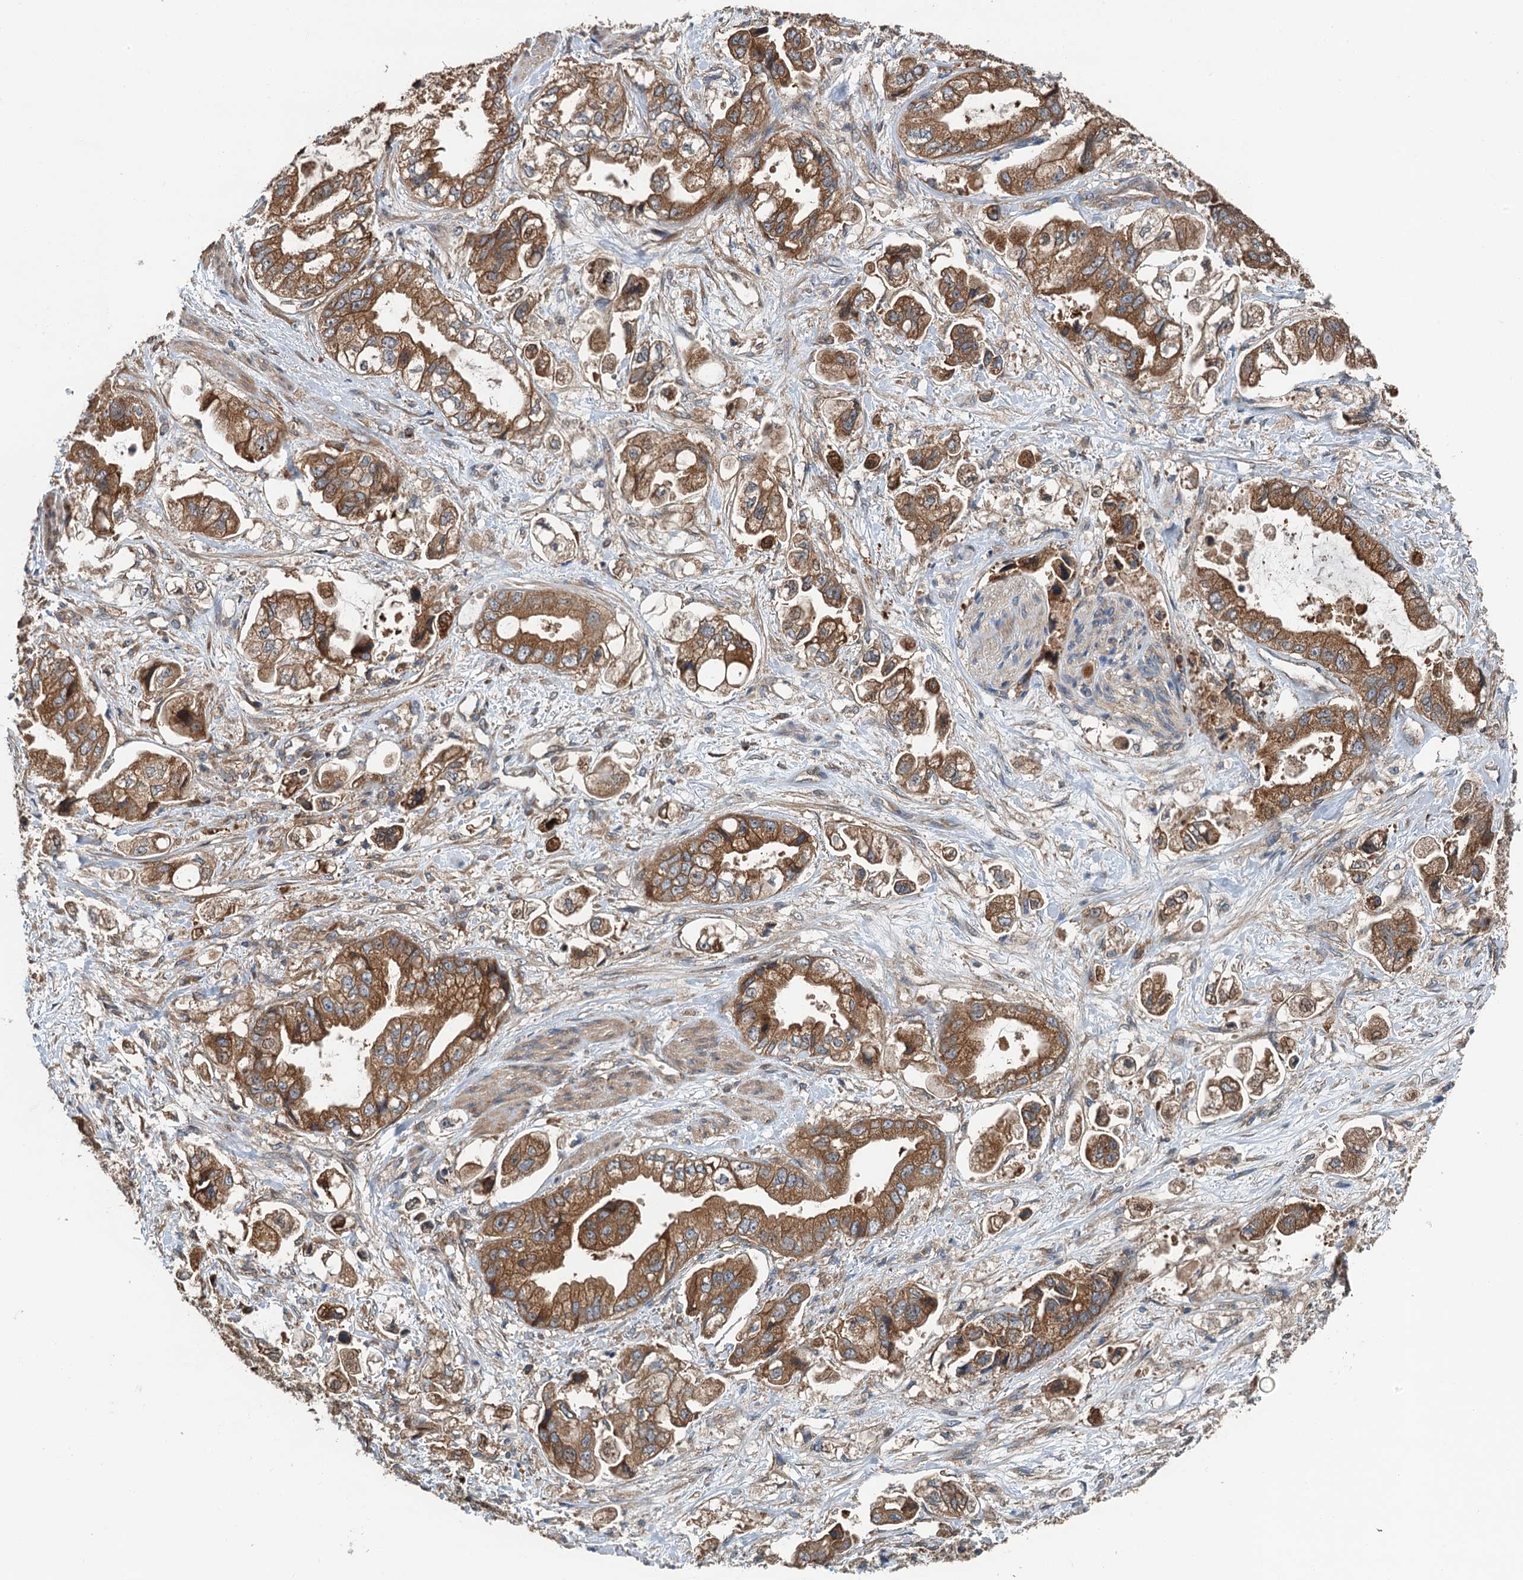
{"staining": {"intensity": "moderate", "quantity": ">75%", "location": "cytoplasmic/membranous"}, "tissue": "stomach cancer", "cell_type": "Tumor cells", "image_type": "cancer", "snomed": [{"axis": "morphology", "description": "Adenocarcinoma, NOS"}, {"axis": "topography", "description": "Stomach"}], "caption": "Immunohistochemistry (IHC) histopathology image of neoplastic tissue: stomach cancer stained using immunohistochemistry (IHC) displays medium levels of moderate protein expression localized specifically in the cytoplasmic/membranous of tumor cells, appearing as a cytoplasmic/membranous brown color.", "gene": "COG3", "patient": {"sex": "male", "age": 62}}